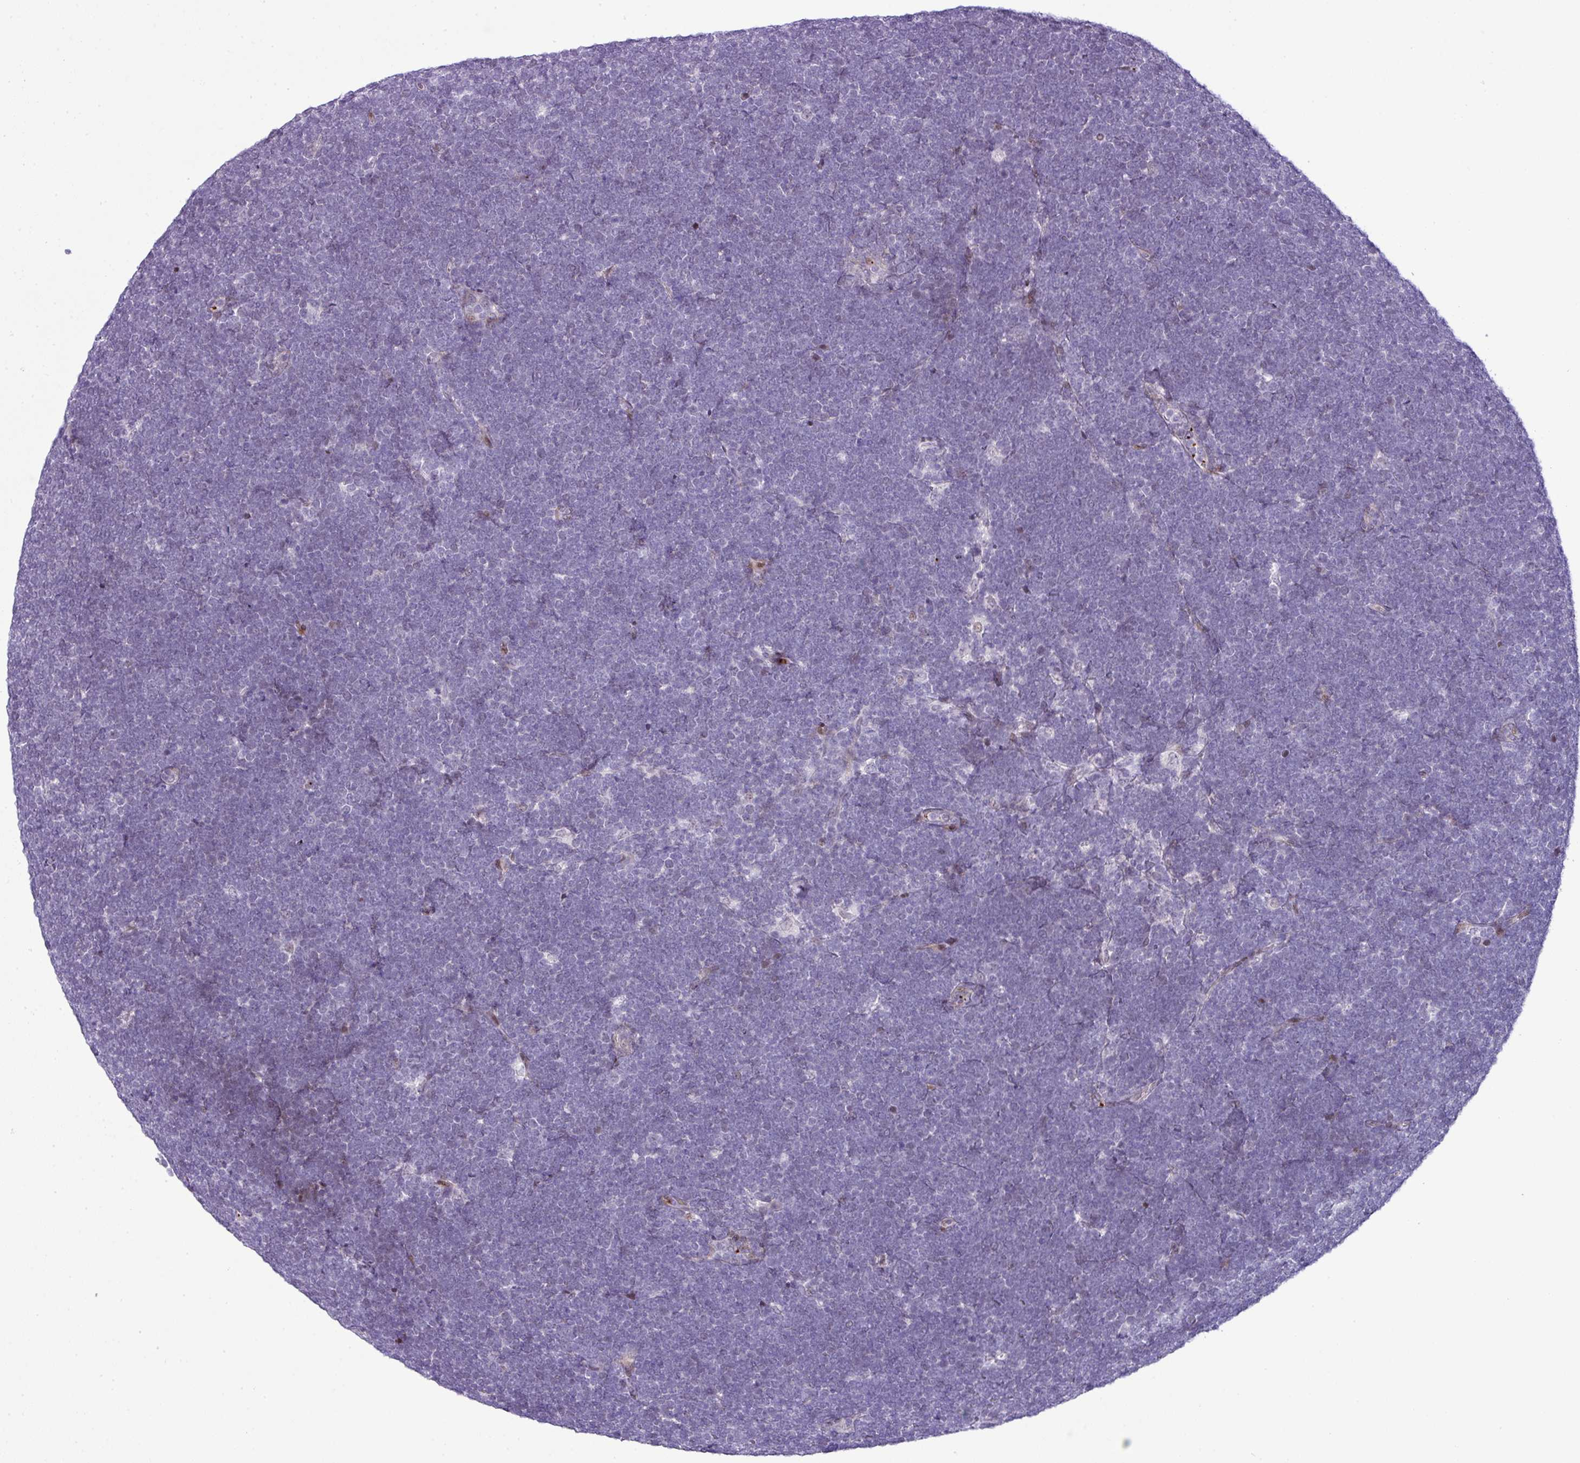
{"staining": {"intensity": "negative", "quantity": "none", "location": "none"}, "tissue": "lymphoma", "cell_type": "Tumor cells", "image_type": "cancer", "snomed": [{"axis": "morphology", "description": "Malignant lymphoma, non-Hodgkin's type, High grade"}, {"axis": "topography", "description": "Lymph node"}], "caption": "The photomicrograph exhibits no significant staining in tumor cells of lymphoma.", "gene": "CMTM5", "patient": {"sex": "male", "age": 13}}